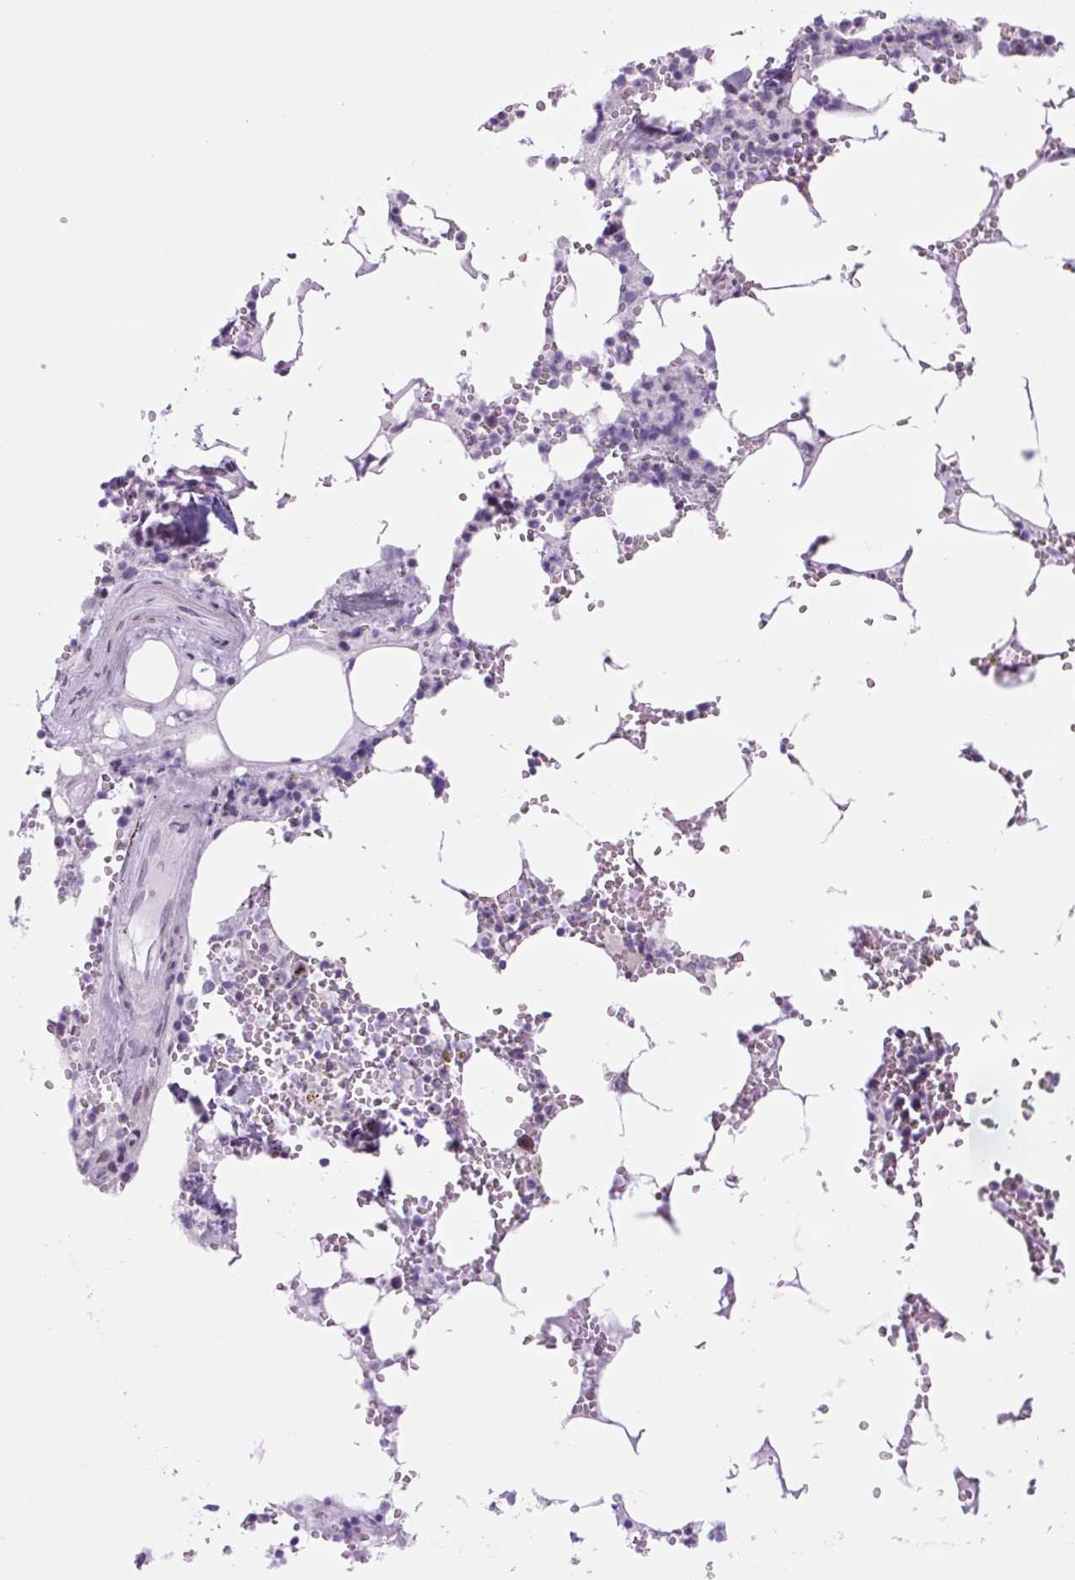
{"staining": {"intensity": "negative", "quantity": "none", "location": "none"}, "tissue": "bone marrow", "cell_type": "Hematopoietic cells", "image_type": "normal", "snomed": [{"axis": "morphology", "description": "Normal tissue, NOS"}, {"axis": "topography", "description": "Bone marrow"}], "caption": "Immunohistochemistry of unremarkable human bone marrow shows no expression in hematopoietic cells.", "gene": "RRS1", "patient": {"sex": "male", "age": 54}}